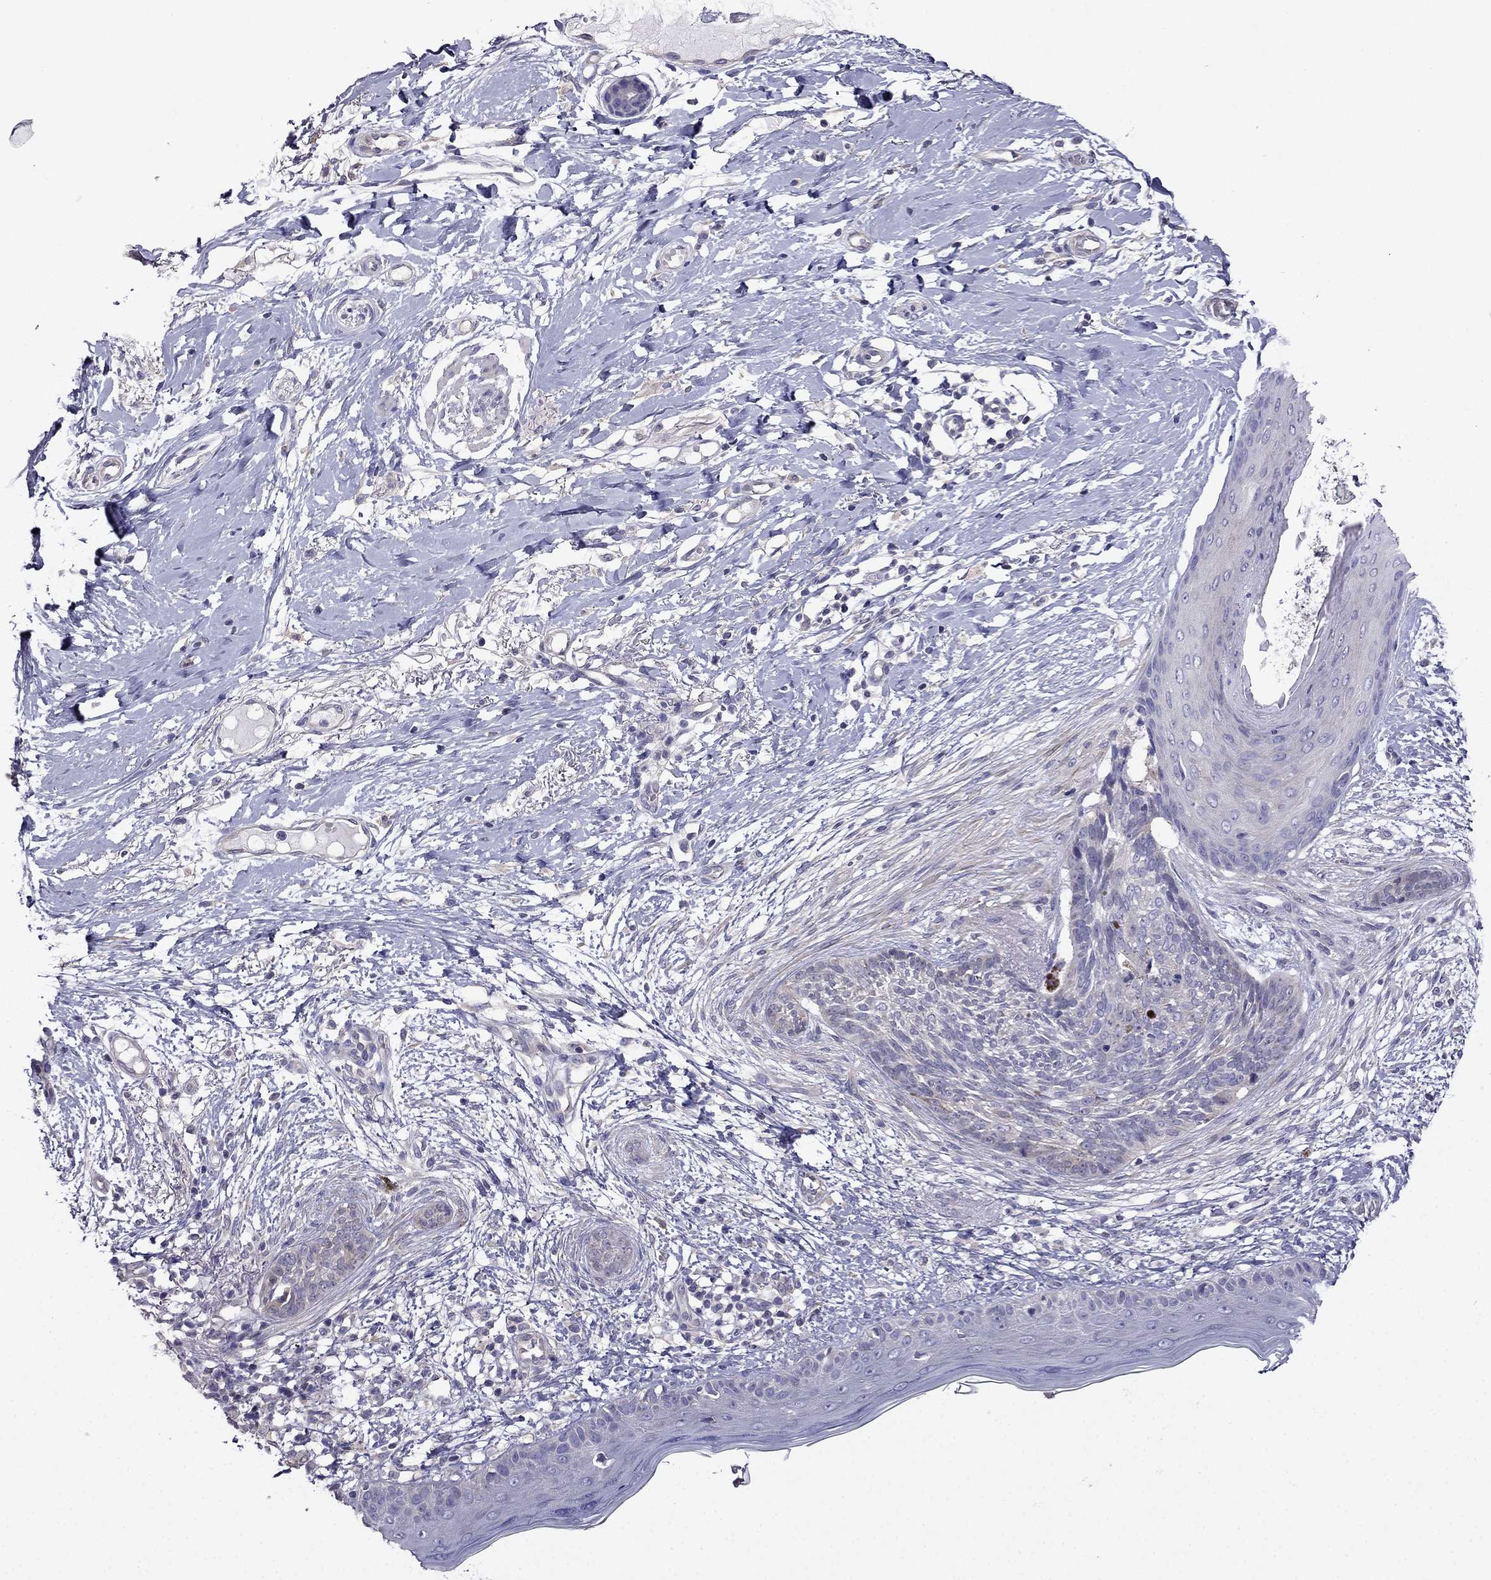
{"staining": {"intensity": "negative", "quantity": "none", "location": "none"}, "tissue": "skin cancer", "cell_type": "Tumor cells", "image_type": "cancer", "snomed": [{"axis": "morphology", "description": "Normal tissue, NOS"}, {"axis": "morphology", "description": "Basal cell carcinoma"}, {"axis": "topography", "description": "Skin"}], "caption": "The immunohistochemistry (IHC) histopathology image has no significant staining in tumor cells of skin cancer (basal cell carcinoma) tissue.", "gene": "SCNN1D", "patient": {"sex": "male", "age": 84}}